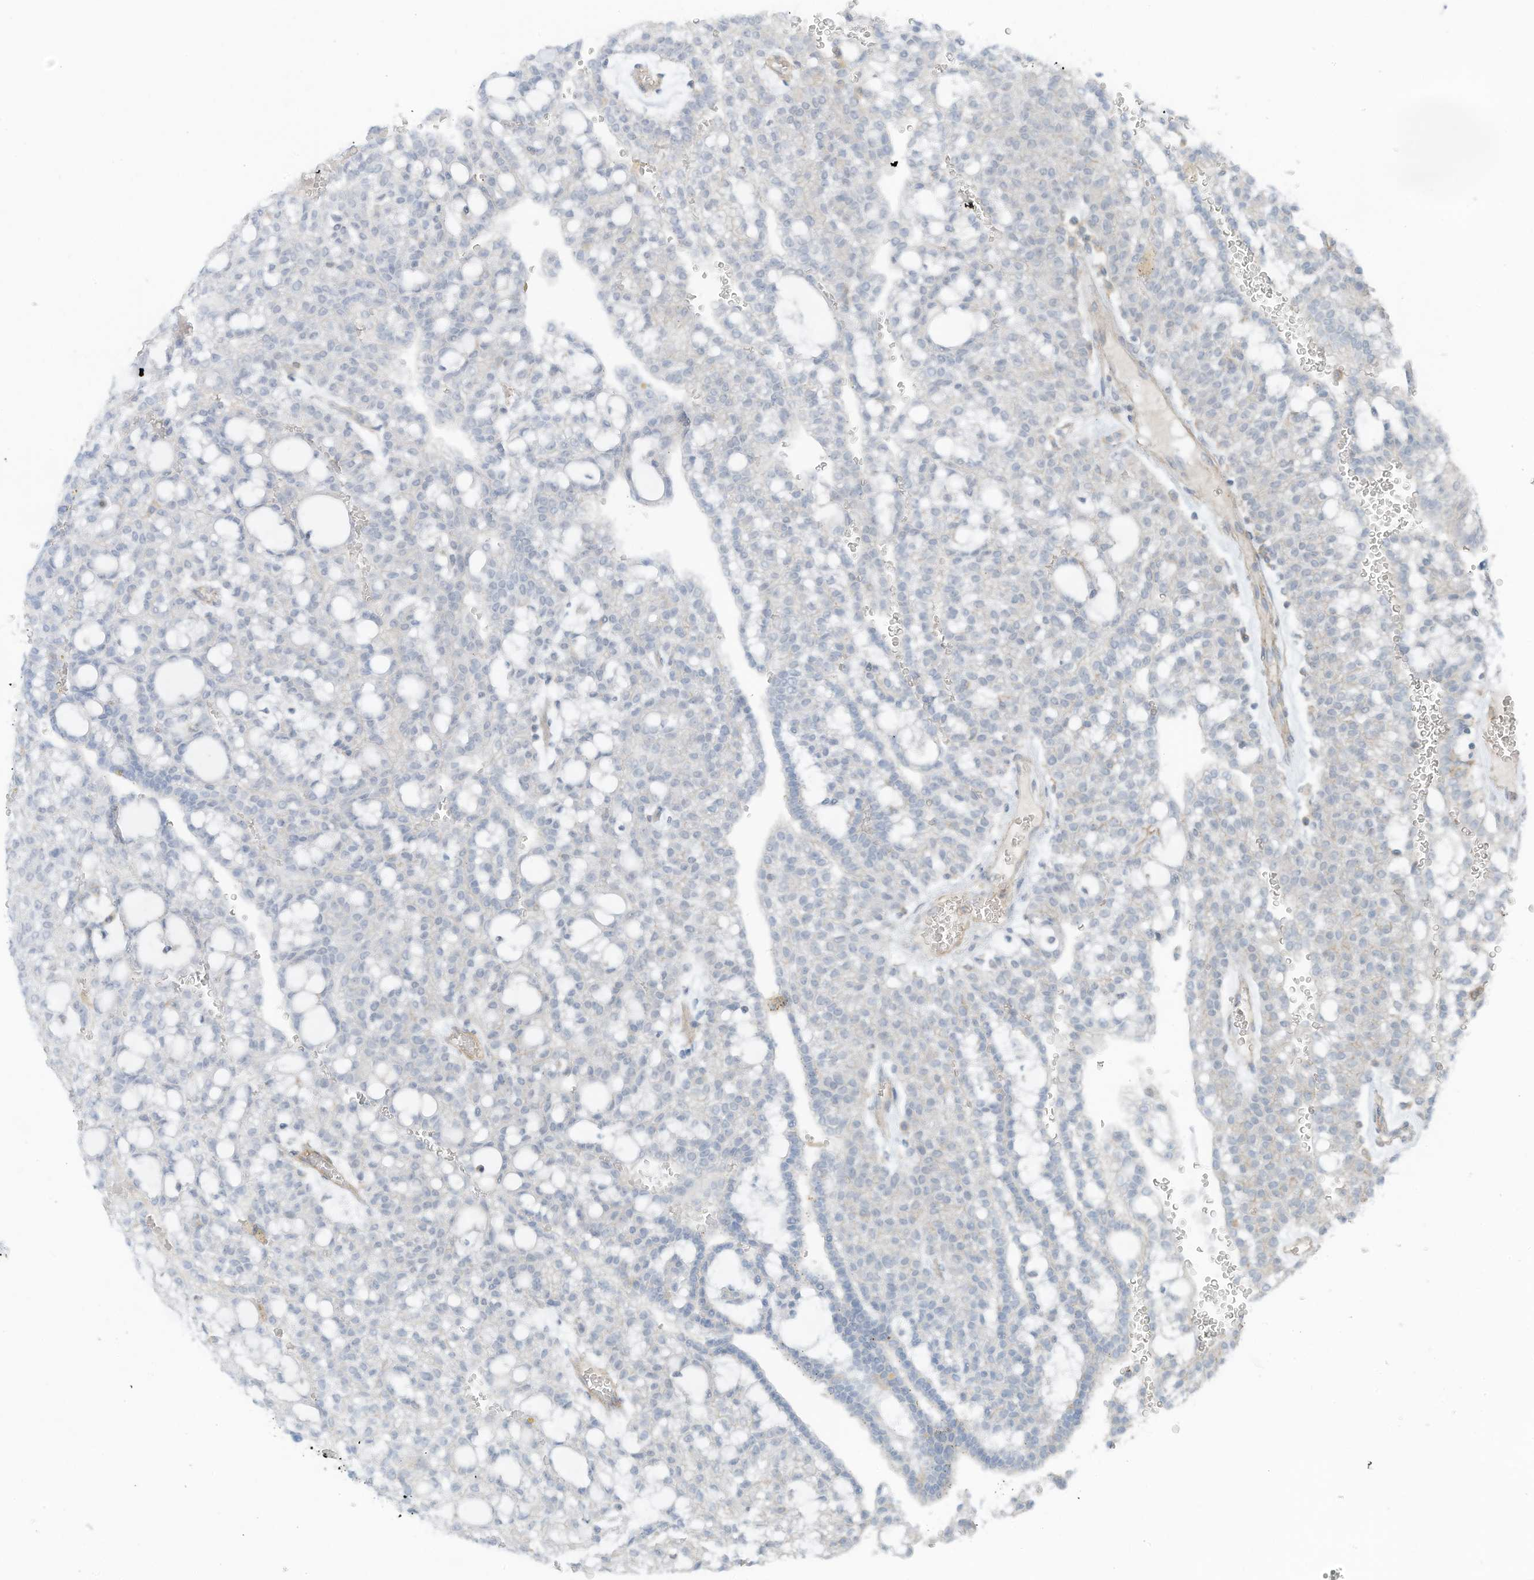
{"staining": {"intensity": "negative", "quantity": "none", "location": "none"}, "tissue": "renal cancer", "cell_type": "Tumor cells", "image_type": "cancer", "snomed": [{"axis": "morphology", "description": "Adenocarcinoma, NOS"}, {"axis": "topography", "description": "Kidney"}], "caption": "There is no significant staining in tumor cells of renal adenocarcinoma.", "gene": "ZNF846", "patient": {"sex": "male", "age": 63}}